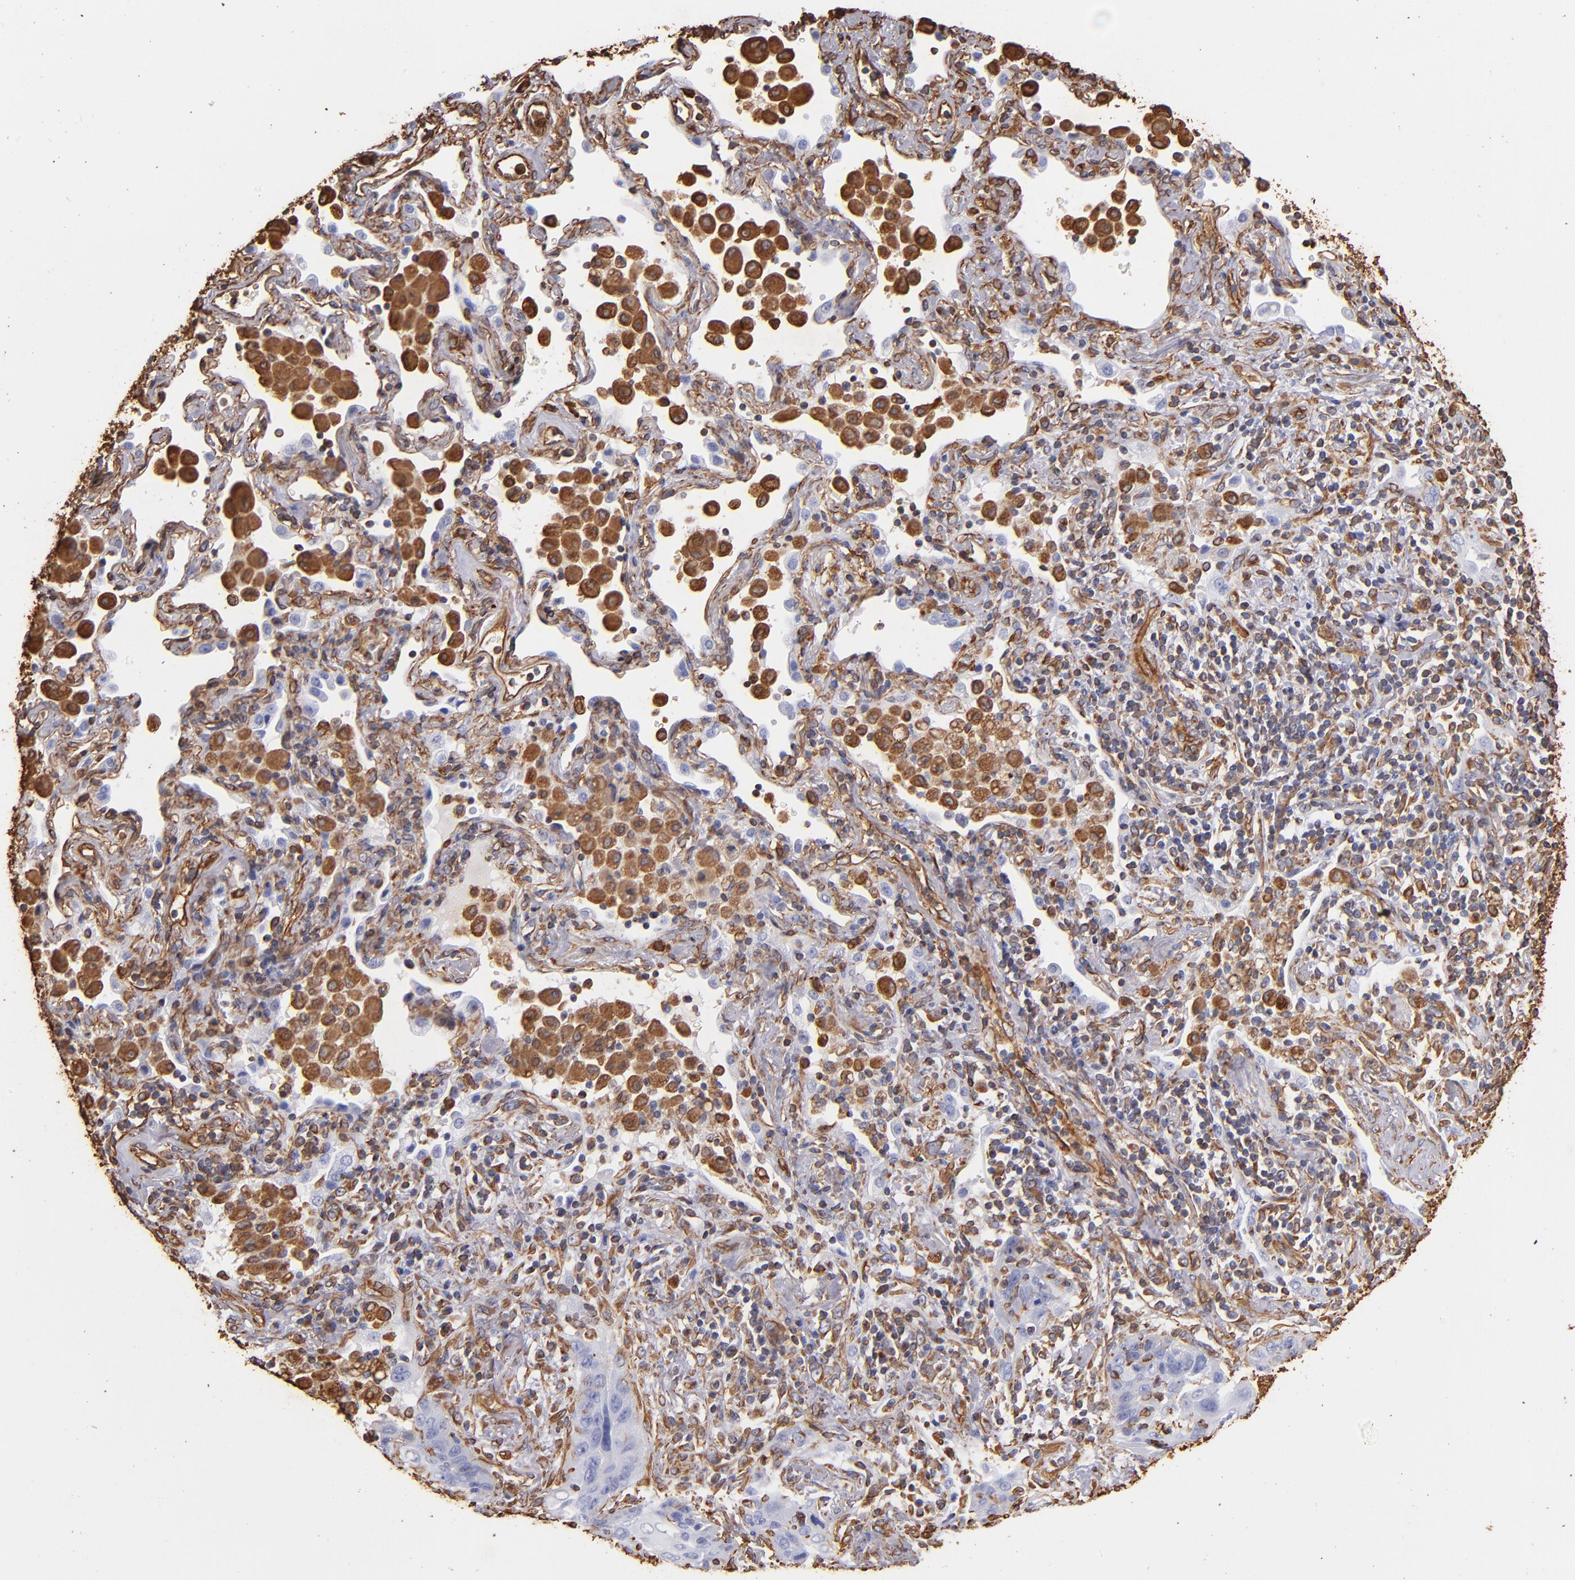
{"staining": {"intensity": "negative", "quantity": "none", "location": "none"}, "tissue": "lung cancer", "cell_type": "Tumor cells", "image_type": "cancer", "snomed": [{"axis": "morphology", "description": "Squamous cell carcinoma, NOS"}, {"axis": "topography", "description": "Lung"}], "caption": "Immunohistochemistry of lung cancer (squamous cell carcinoma) exhibits no expression in tumor cells.", "gene": "VIM", "patient": {"sex": "female", "age": 67}}